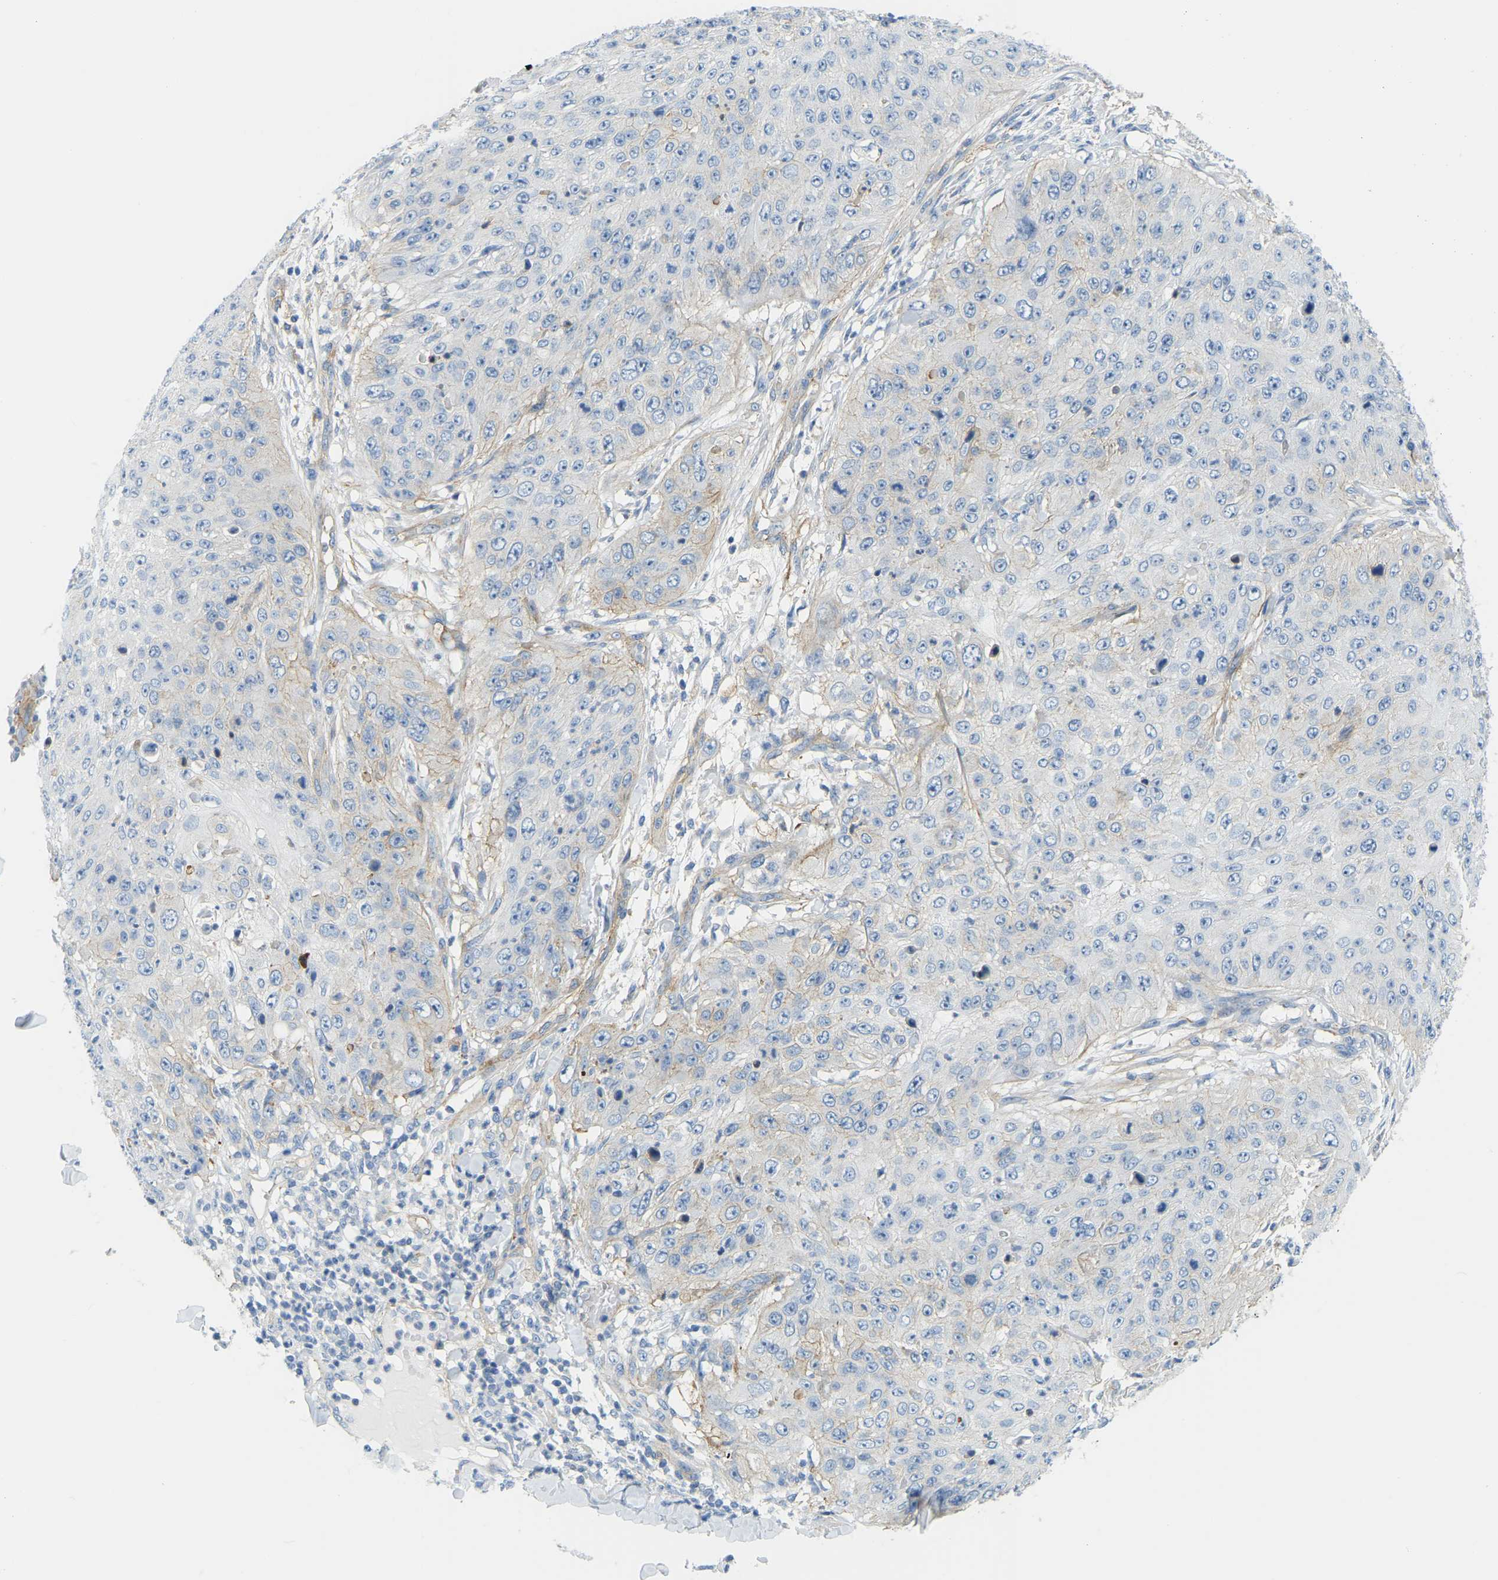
{"staining": {"intensity": "negative", "quantity": "none", "location": "none"}, "tissue": "skin cancer", "cell_type": "Tumor cells", "image_type": "cancer", "snomed": [{"axis": "morphology", "description": "Squamous cell carcinoma, NOS"}, {"axis": "topography", "description": "Skin"}], "caption": "Skin cancer (squamous cell carcinoma) was stained to show a protein in brown. There is no significant expression in tumor cells.", "gene": "MYL3", "patient": {"sex": "female", "age": 80}}